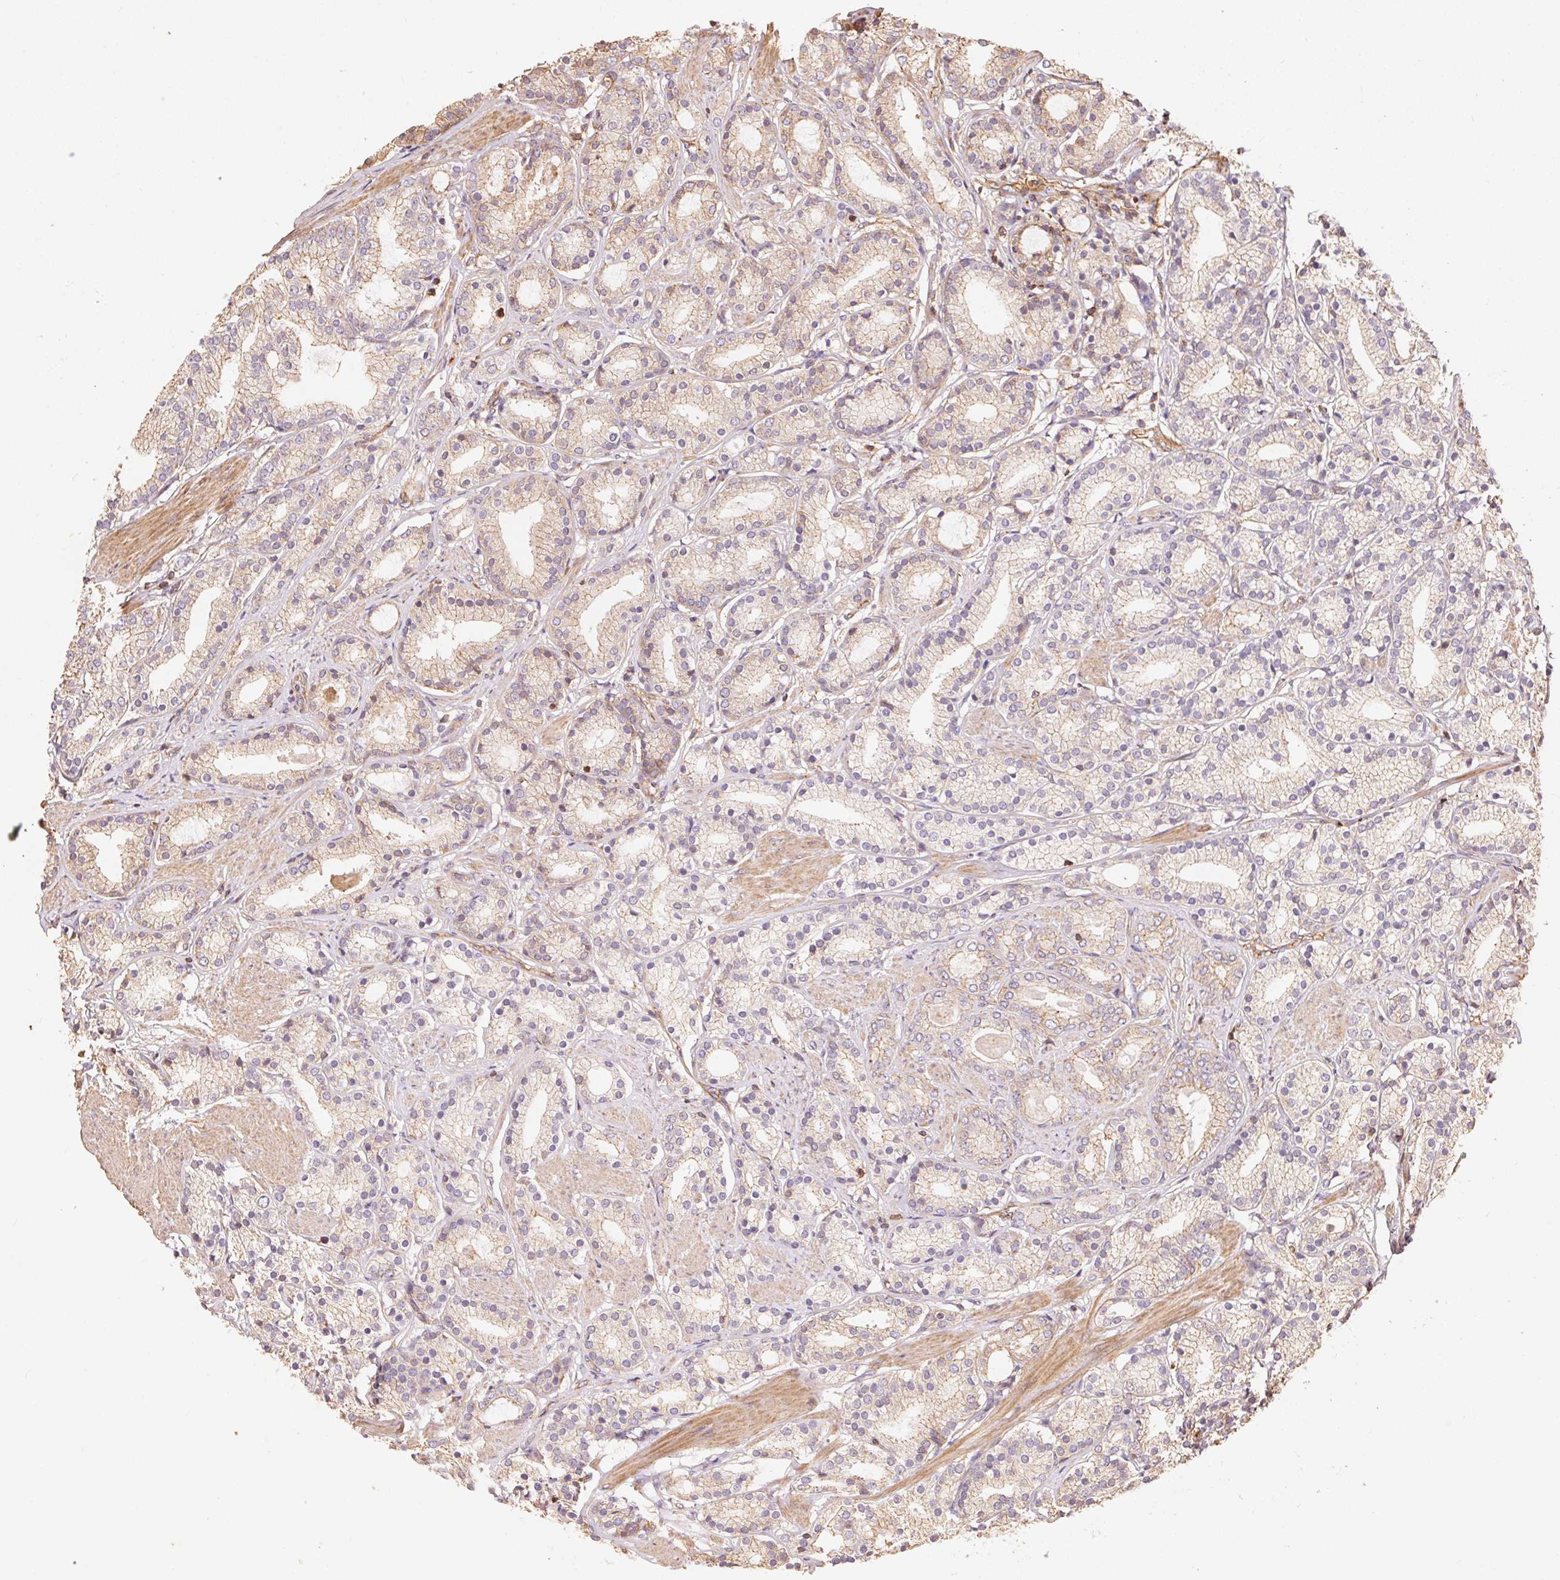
{"staining": {"intensity": "weak", "quantity": "<25%", "location": "cytoplasmic/membranous"}, "tissue": "prostate cancer", "cell_type": "Tumor cells", "image_type": "cancer", "snomed": [{"axis": "morphology", "description": "Adenocarcinoma, High grade"}, {"axis": "topography", "description": "Prostate"}], "caption": "High magnification brightfield microscopy of prostate cancer (high-grade adenocarcinoma) stained with DAB (3,3'-diaminobenzidine) (brown) and counterstained with hematoxylin (blue): tumor cells show no significant positivity.", "gene": "FRAS1", "patient": {"sex": "male", "age": 63}}